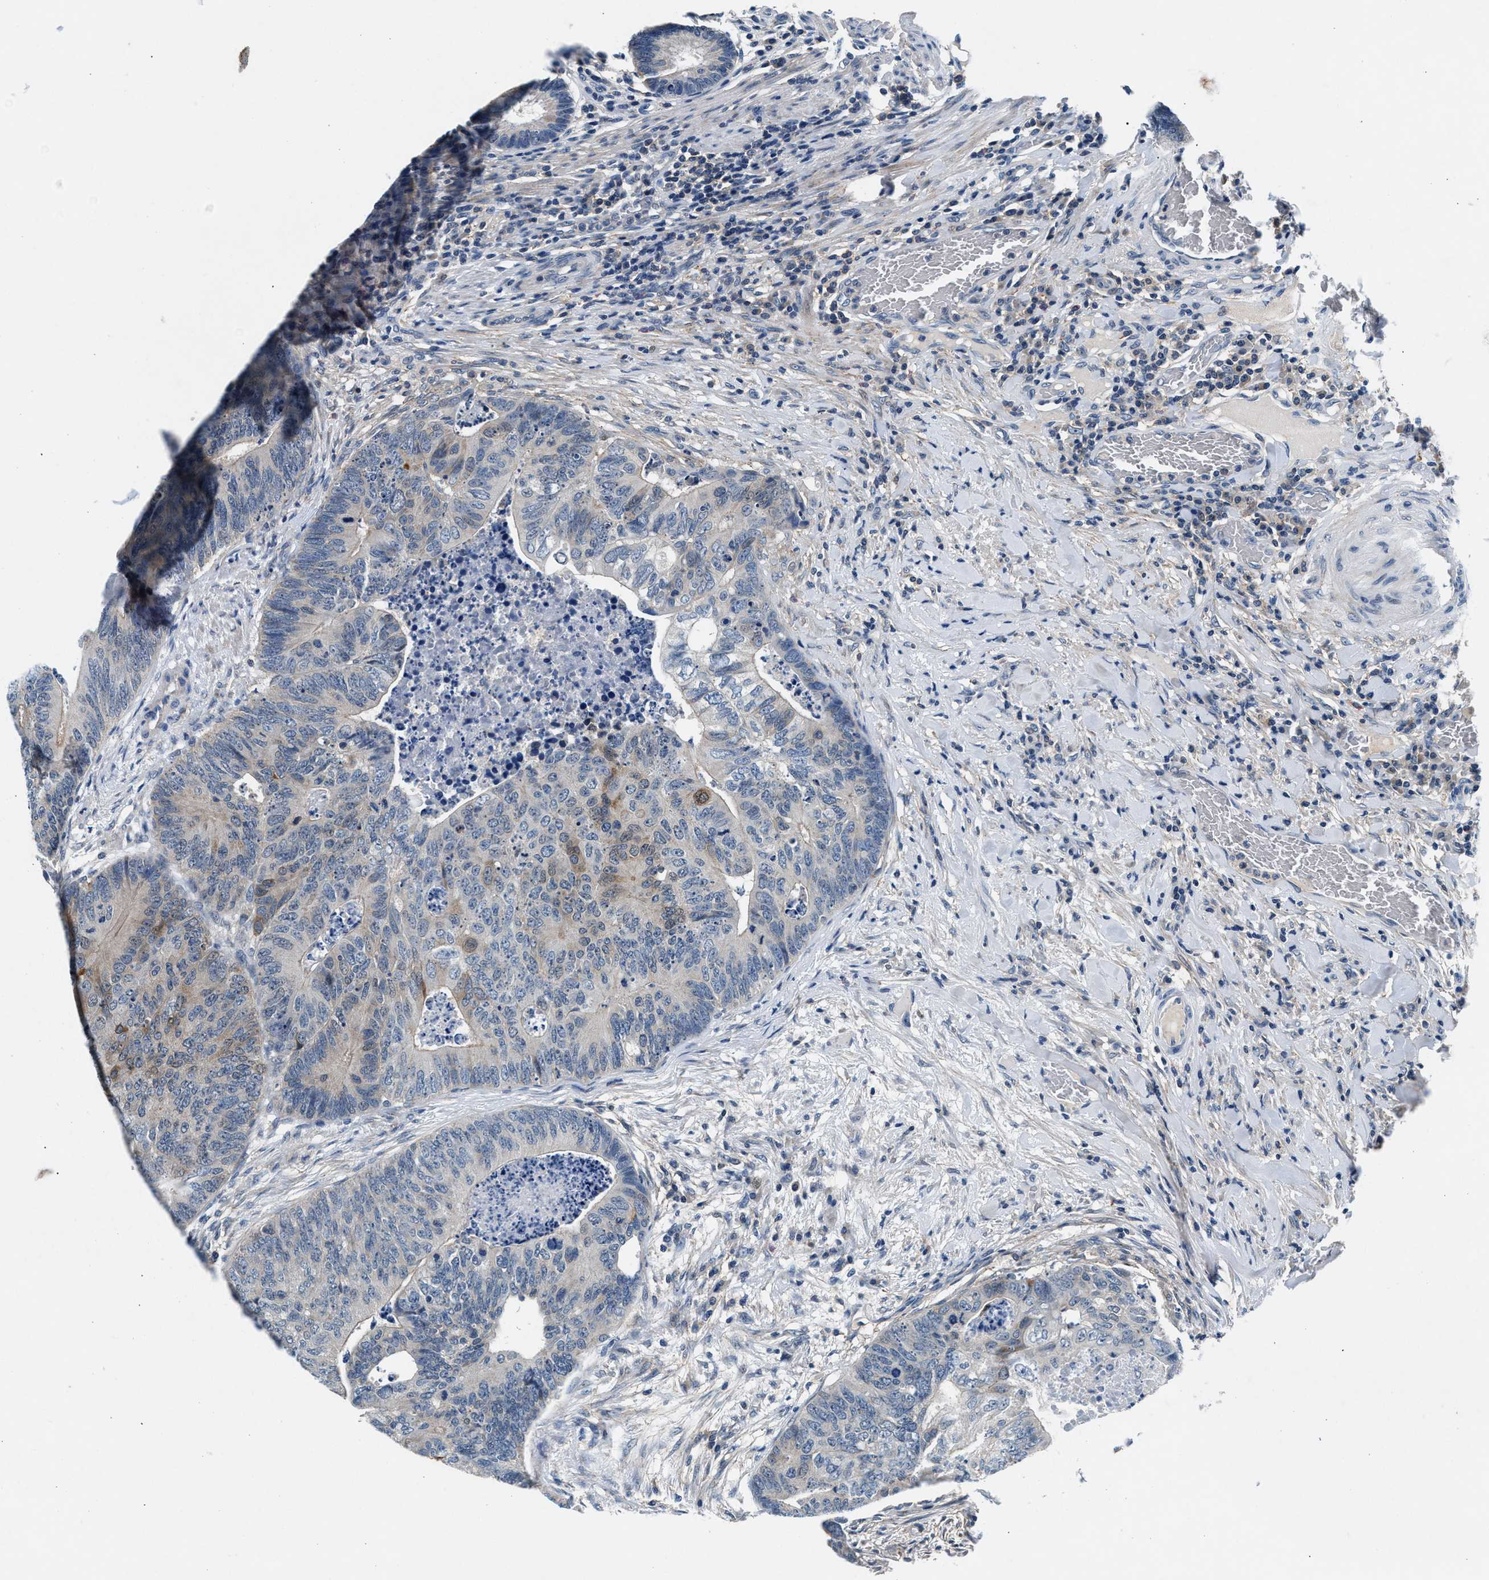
{"staining": {"intensity": "weak", "quantity": "<25%", "location": "cytoplasmic/membranous"}, "tissue": "colorectal cancer", "cell_type": "Tumor cells", "image_type": "cancer", "snomed": [{"axis": "morphology", "description": "Adenocarcinoma, NOS"}, {"axis": "topography", "description": "Colon"}], "caption": "Tumor cells show no significant protein staining in colorectal adenocarcinoma.", "gene": "DENND6B", "patient": {"sex": "female", "age": 67}}